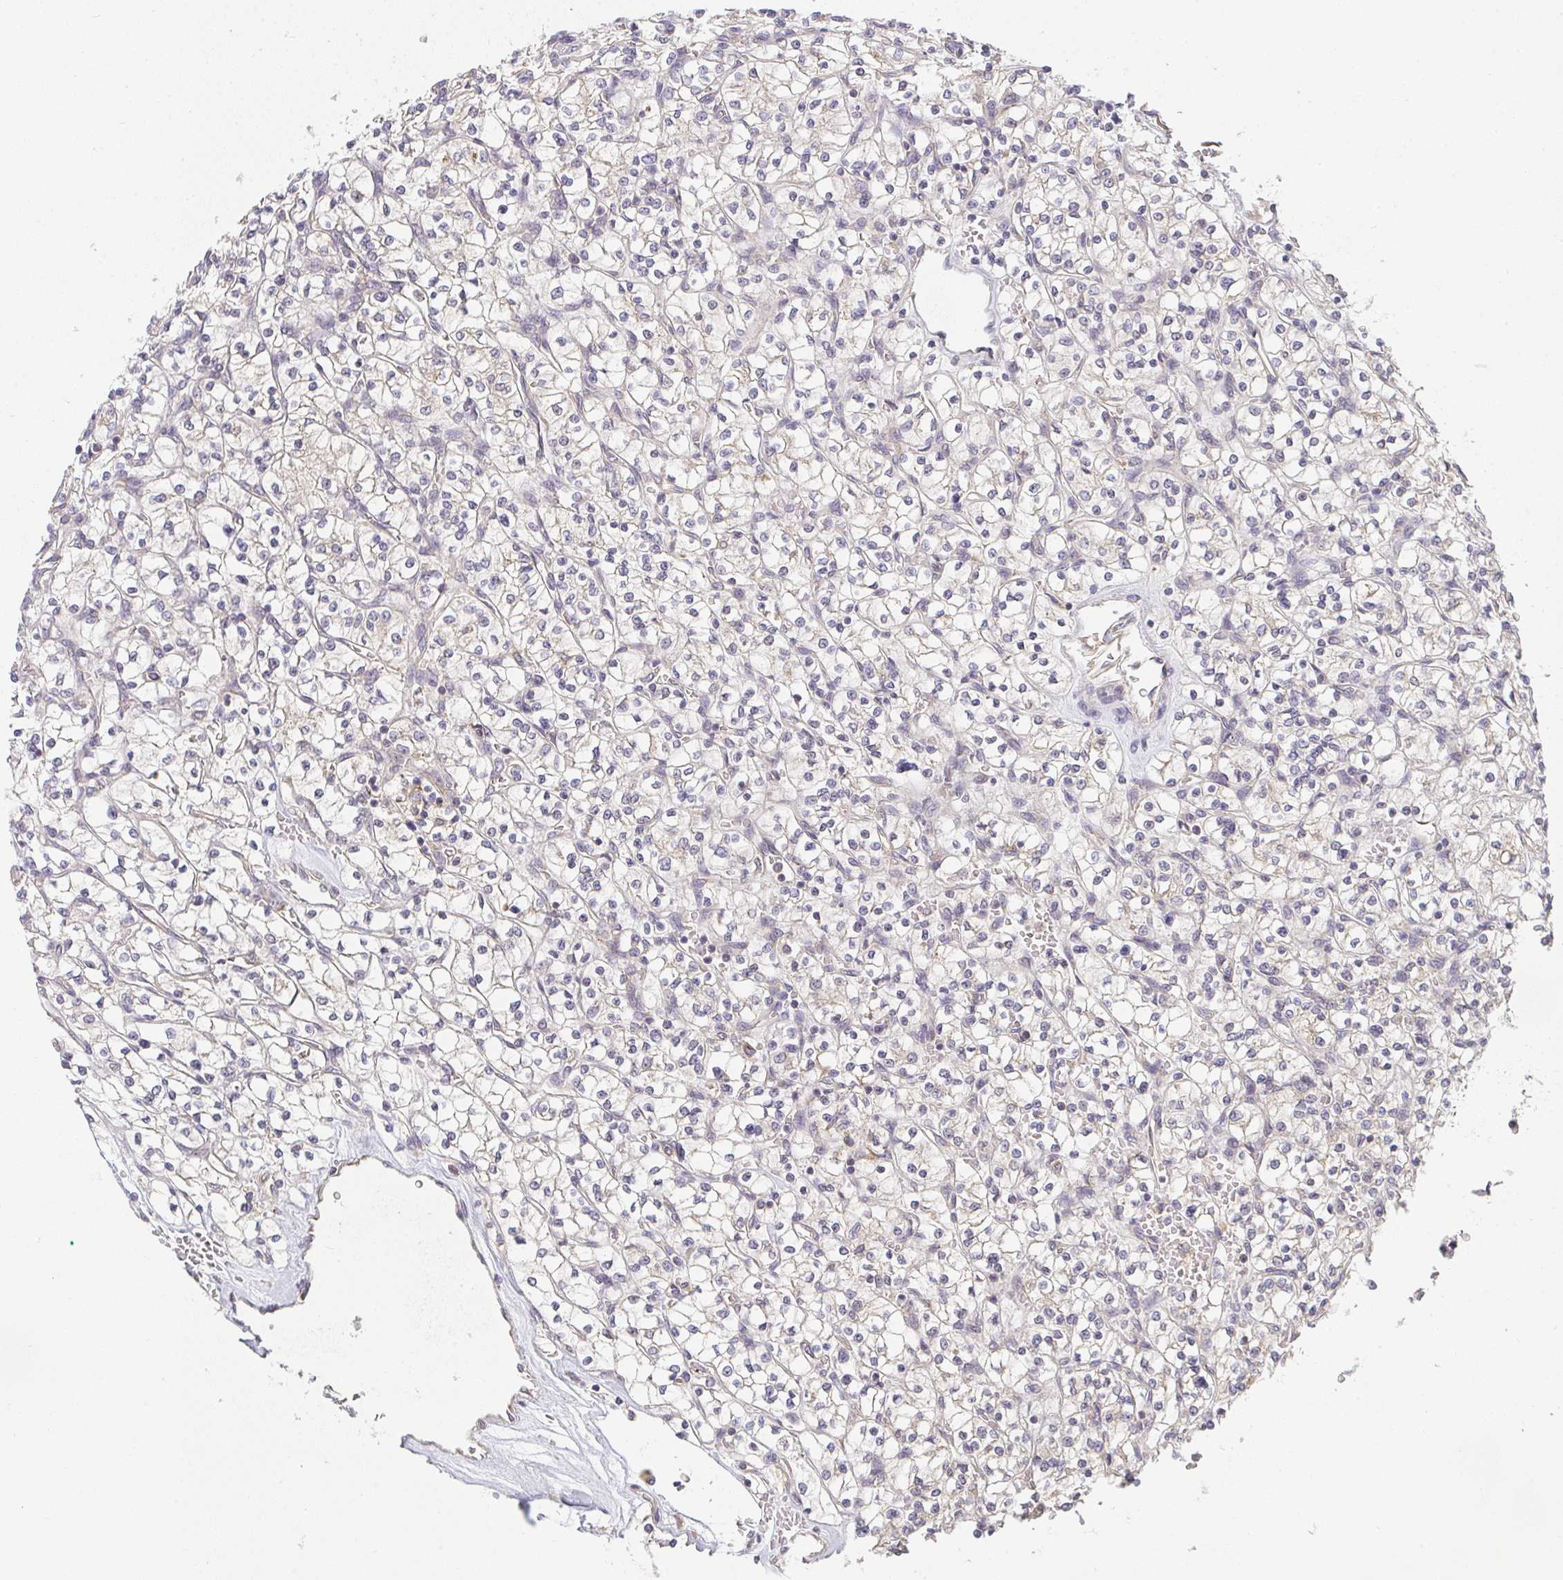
{"staining": {"intensity": "weak", "quantity": "<25%", "location": "cytoplasmic/membranous"}, "tissue": "renal cancer", "cell_type": "Tumor cells", "image_type": "cancer", "snomed": [{"axis": "morphology", "description": "Adenocarcinoma, NOS"}, {"axis": "topography", "description": "Kidney"}], "caption": "Renal cancer (adenocarcinoma) was stained to show a protein in brown. There is no significant staining in tumor cells. The staining is performed using DAB (3,3'-diaminobenzidine) brown chromogen with nuclei counter-stained in using hematoxylin.", "gene": "SLC35B3", "patient": {"sex": "female", "age": 64}}